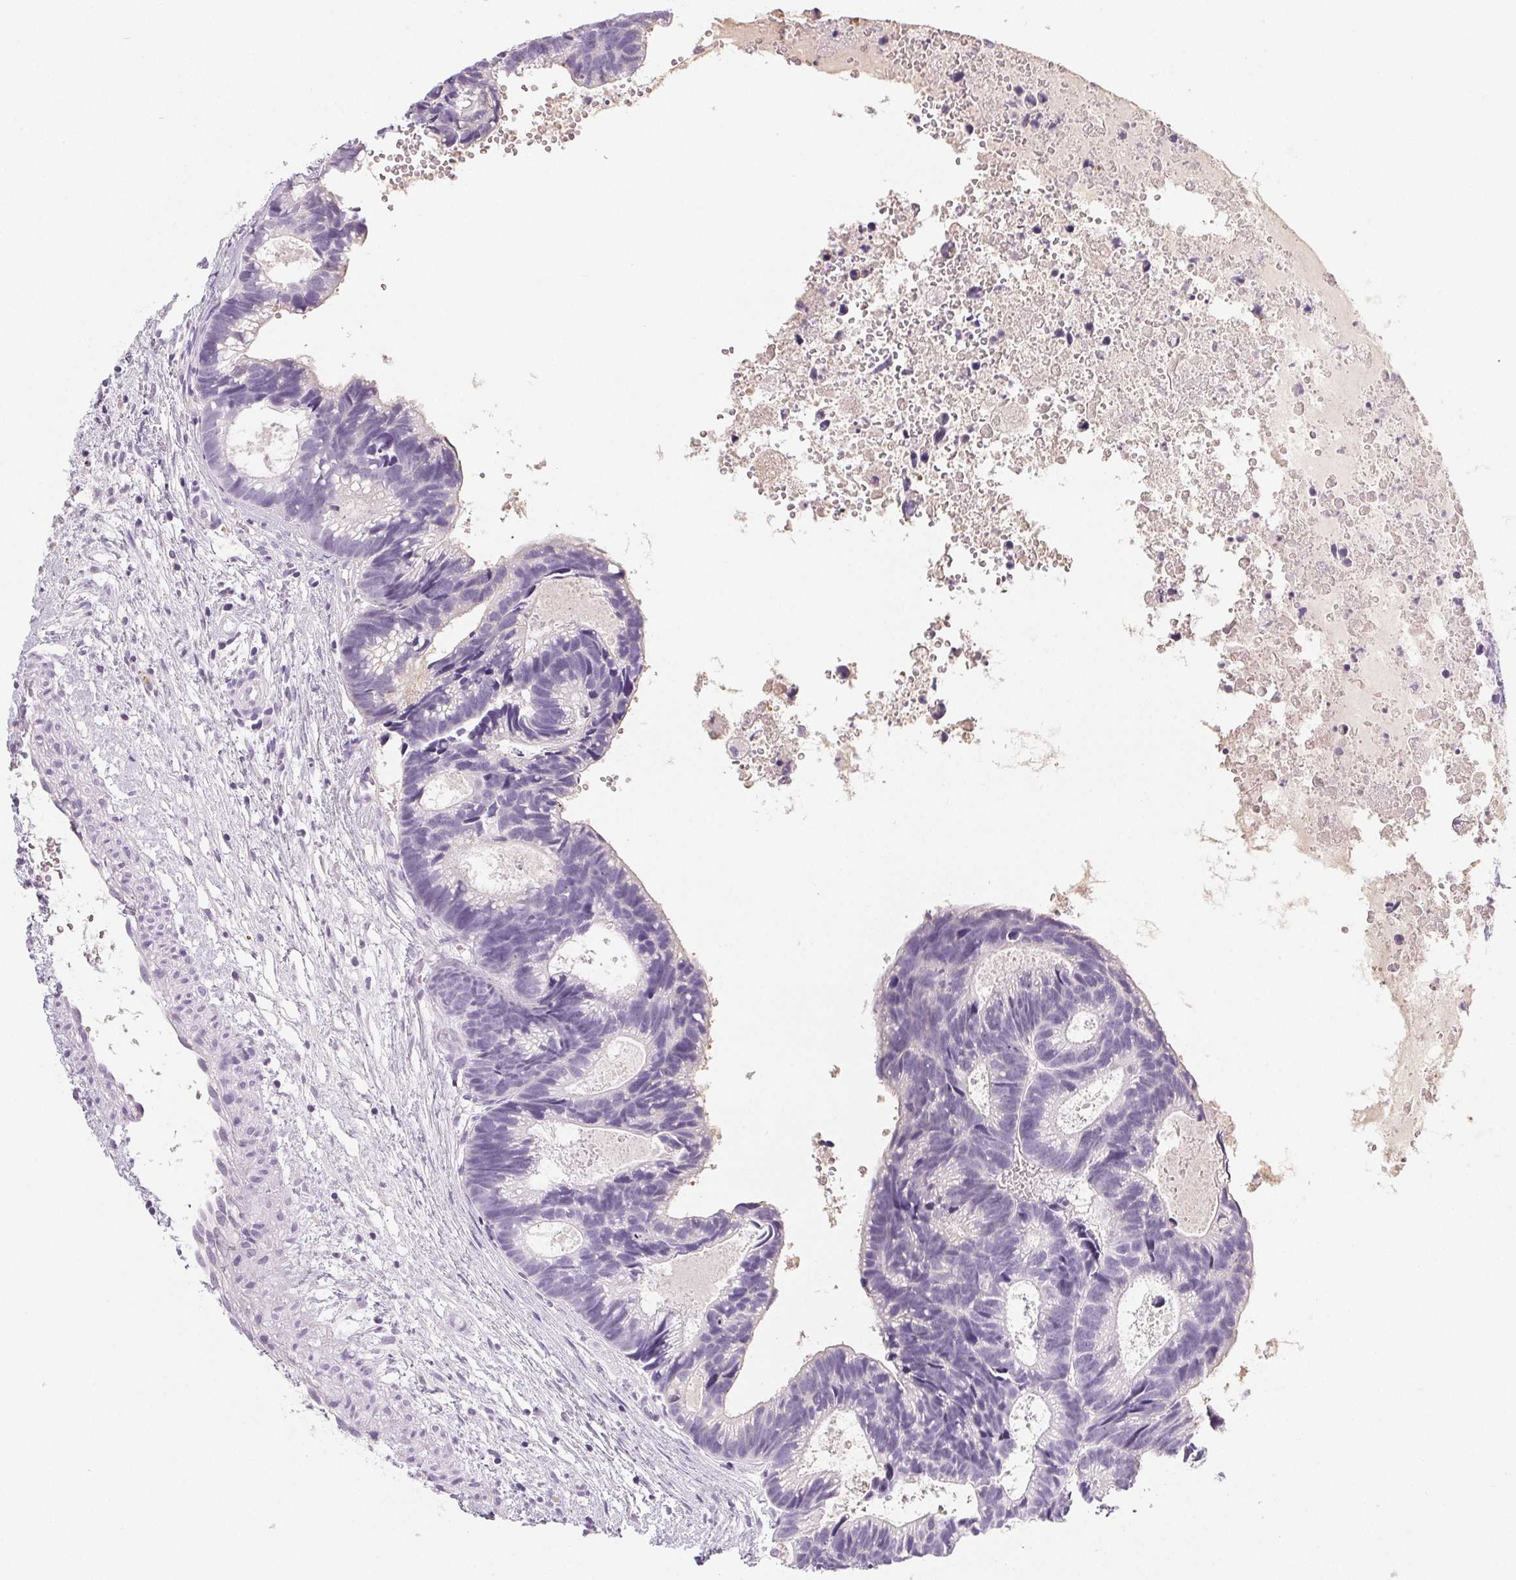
{"staining": {"intensity": "negative", "quantity": "none", "location": "none"}, "tissue": "head and neck cancer", "cell_type": "Tumor cells", "image_type": "cancer", "snomed": [{"axis": "morphology", "description": "Adenocarcinoma, NOS"}, {"axis": "topography", "description": "Head-Neck"}], "caption": "Head and neck adenocarcinoma was stained to show a protein in brown. There is no significant expression in tumor cells.", "gene": "COL7A1", "patient": {"sex": "male", "age": 62}}